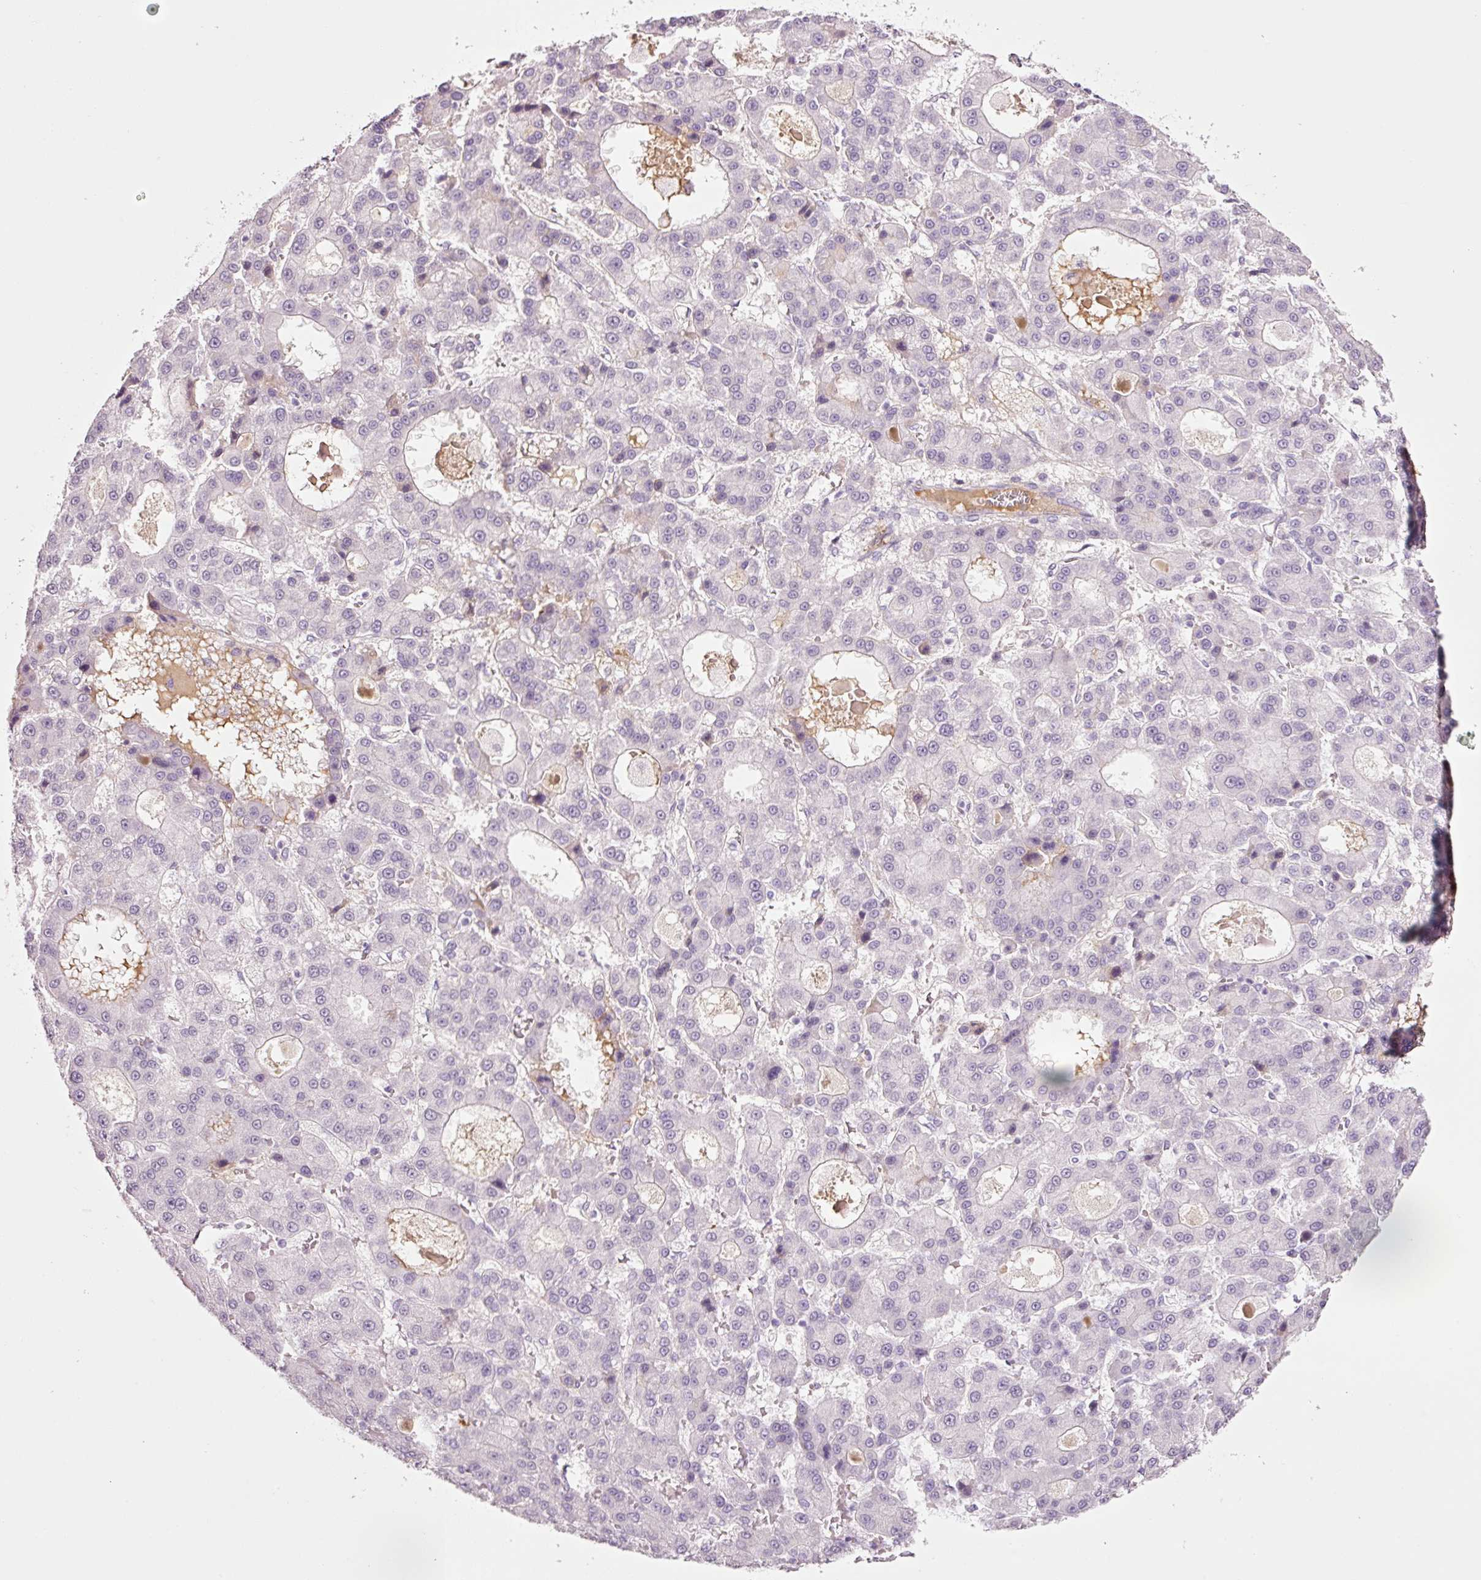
{"staining": {"intensity": "negative", "quantity": "none", "location": "none"}, "tissue": "liver cancer", "cell_type": "Tumor cells", "image_type": "cancer", "snomed": [{"axis": "morphology", "description": "Carcinoma, Hepatocellular, NOS"}, {"axis": "topography", "description": "Liver"}], "caption": "High magnification brightfield microscopy of liver cancer stained with DAB (3,3'-diaminobenzidine) (brown) and counterstained with hematoxylin (blue): tumor cells show no significant positivity. Brightfield microscopy of IHC stained with DAB (3,3'-diaminobenzidine) (brown) and hematoxylin (blue), captured at high magnification.", "gene": "KLF1", "patient": {"sex": "male", "age": 70}}